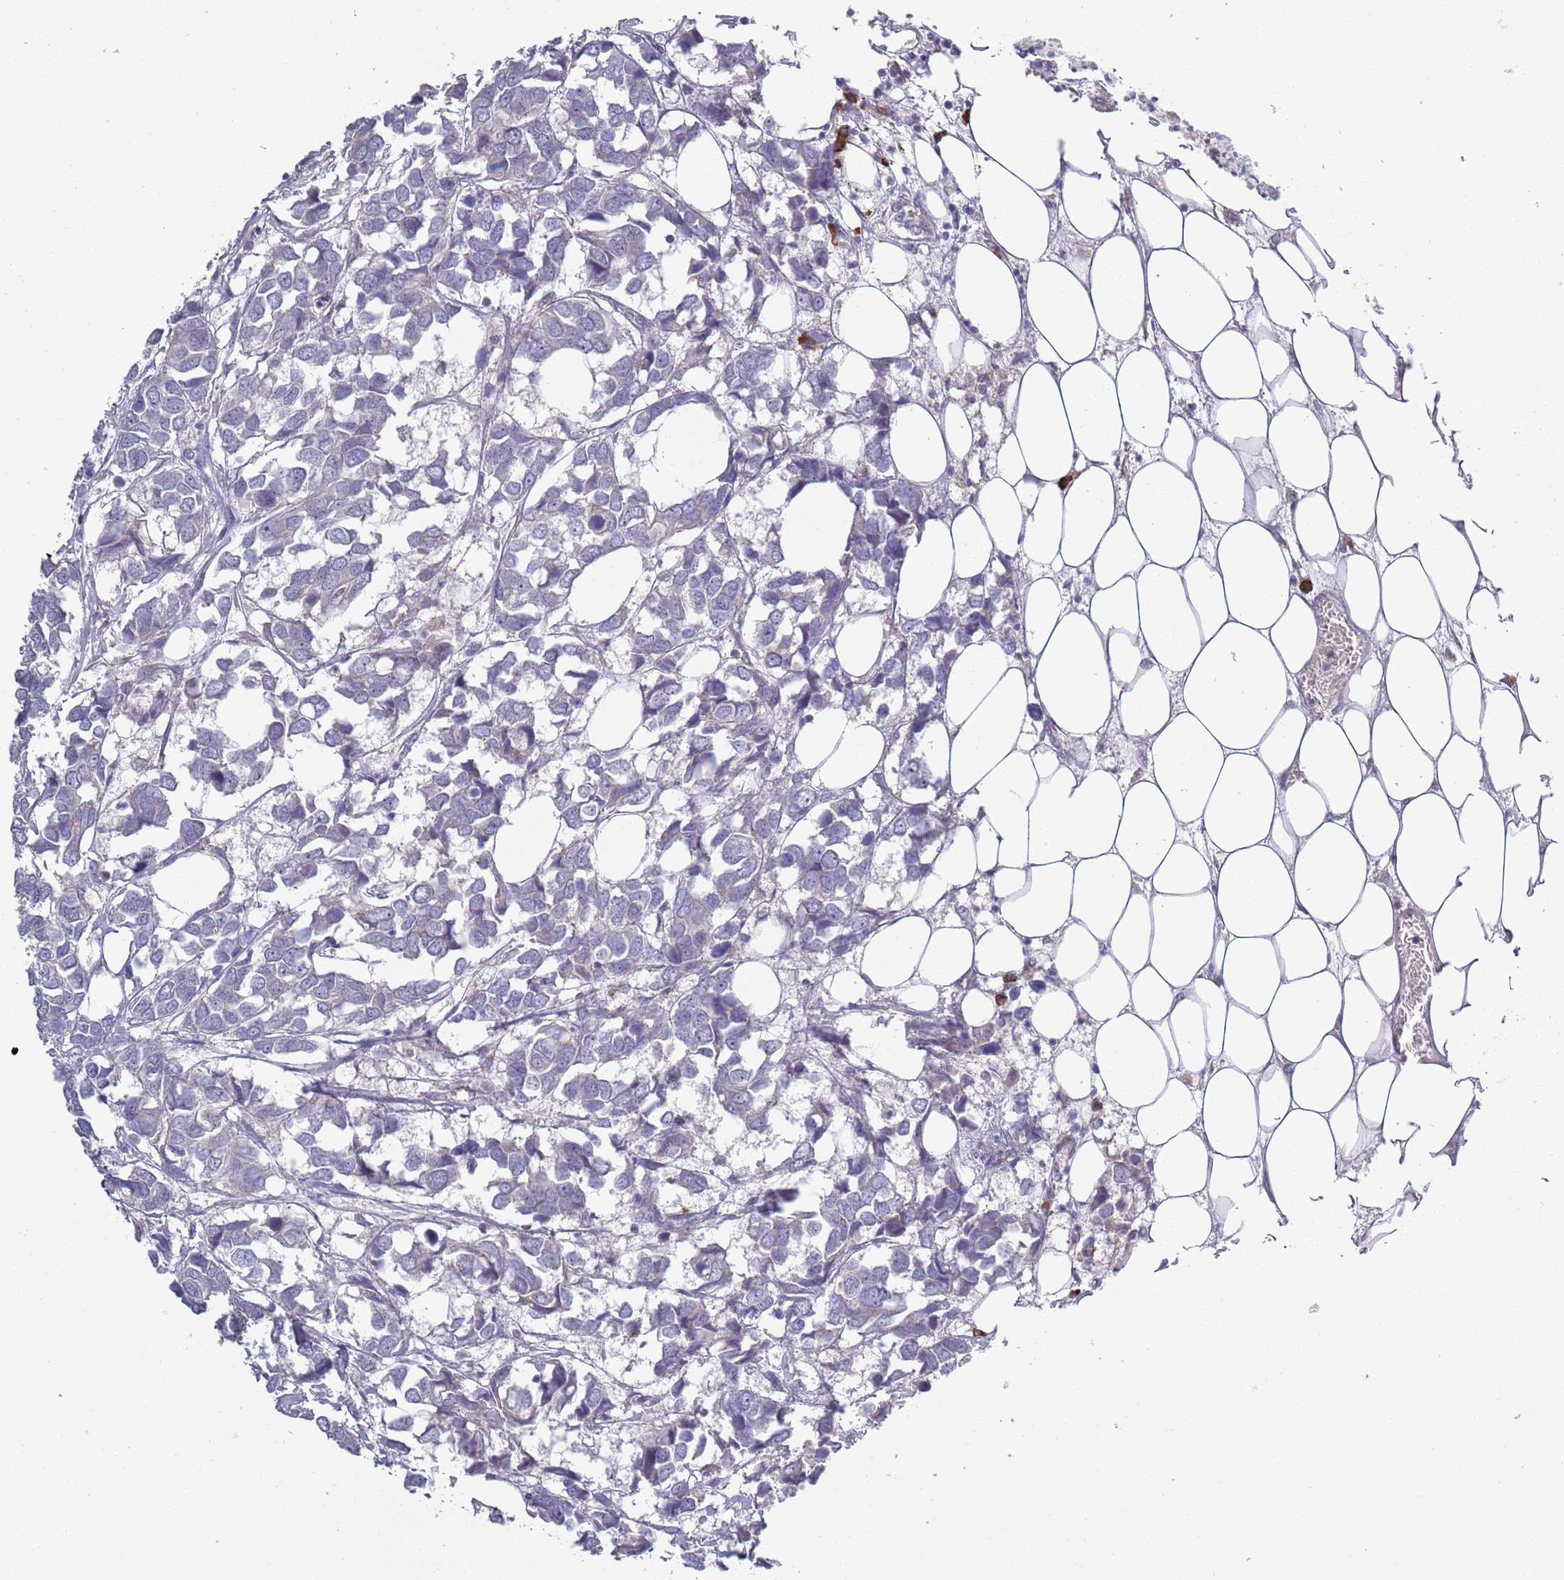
{"staining": {"intensity": "negative", "quantity": "none", "location": "none"}, "tissue": "breast cancer", "cell_type": "Tumor cells", "image_type": "cancer", "snomed": [{"axis": "morphology", "description": "Duct carcinoma"}, {"axis": "topography", "description": "Breast"}], "caption": "Immunohistochemistry image of human breast cancer (intraductal carcinoma) stained for a protein (brown), which shows no positivity in tumor cells.", "gene": "LTB", "patient": {"sex": "female", "age": 83}}